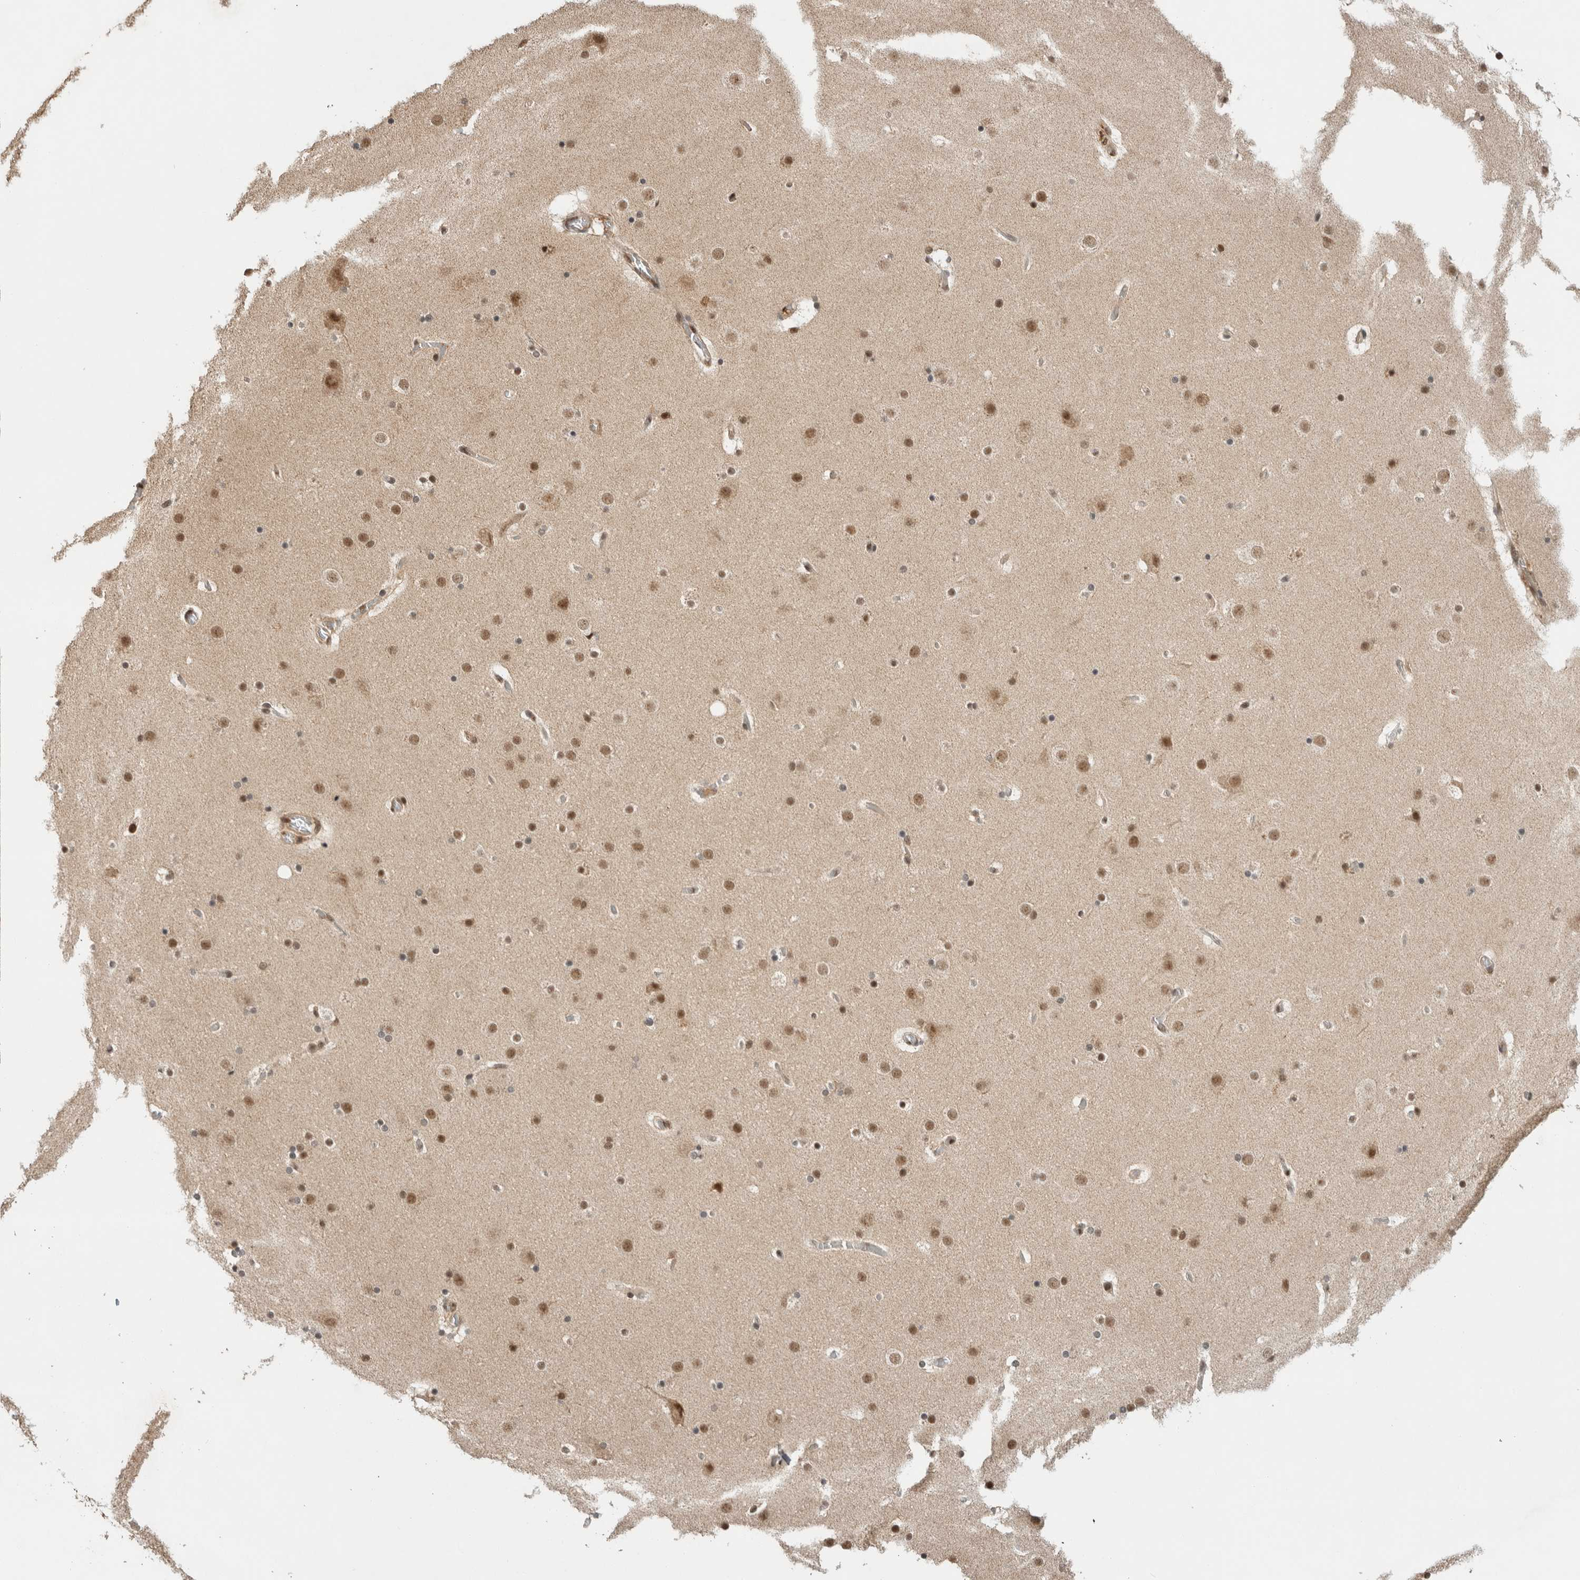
{"staining": {"intensity": "moderate", "quantity": ">75%", "location": "nuclear"}, "tissue": "cerebral cortex", "cell_type": "Endothelial cells", "image_type": "normal", "snomed": [{"axis": "morphology", "description": "Normal tissue, NOS"}, {"axis": "topography", "description": "Cerebral cortex"}], "caption": "Cerebral cortex stained with DAB immunohistochemistry shows medium levels of moderate nuclear expression in approximately >75% of endothelial cells. The protein of interest is stained brown, and the nuclei are stained in blue (DAB (3,3'-diaminobenzidine) IHC with brightfield microscopy, high magnification).", "gene": "SNRNP40", "patient": {"sex": "male", "age": 57}}